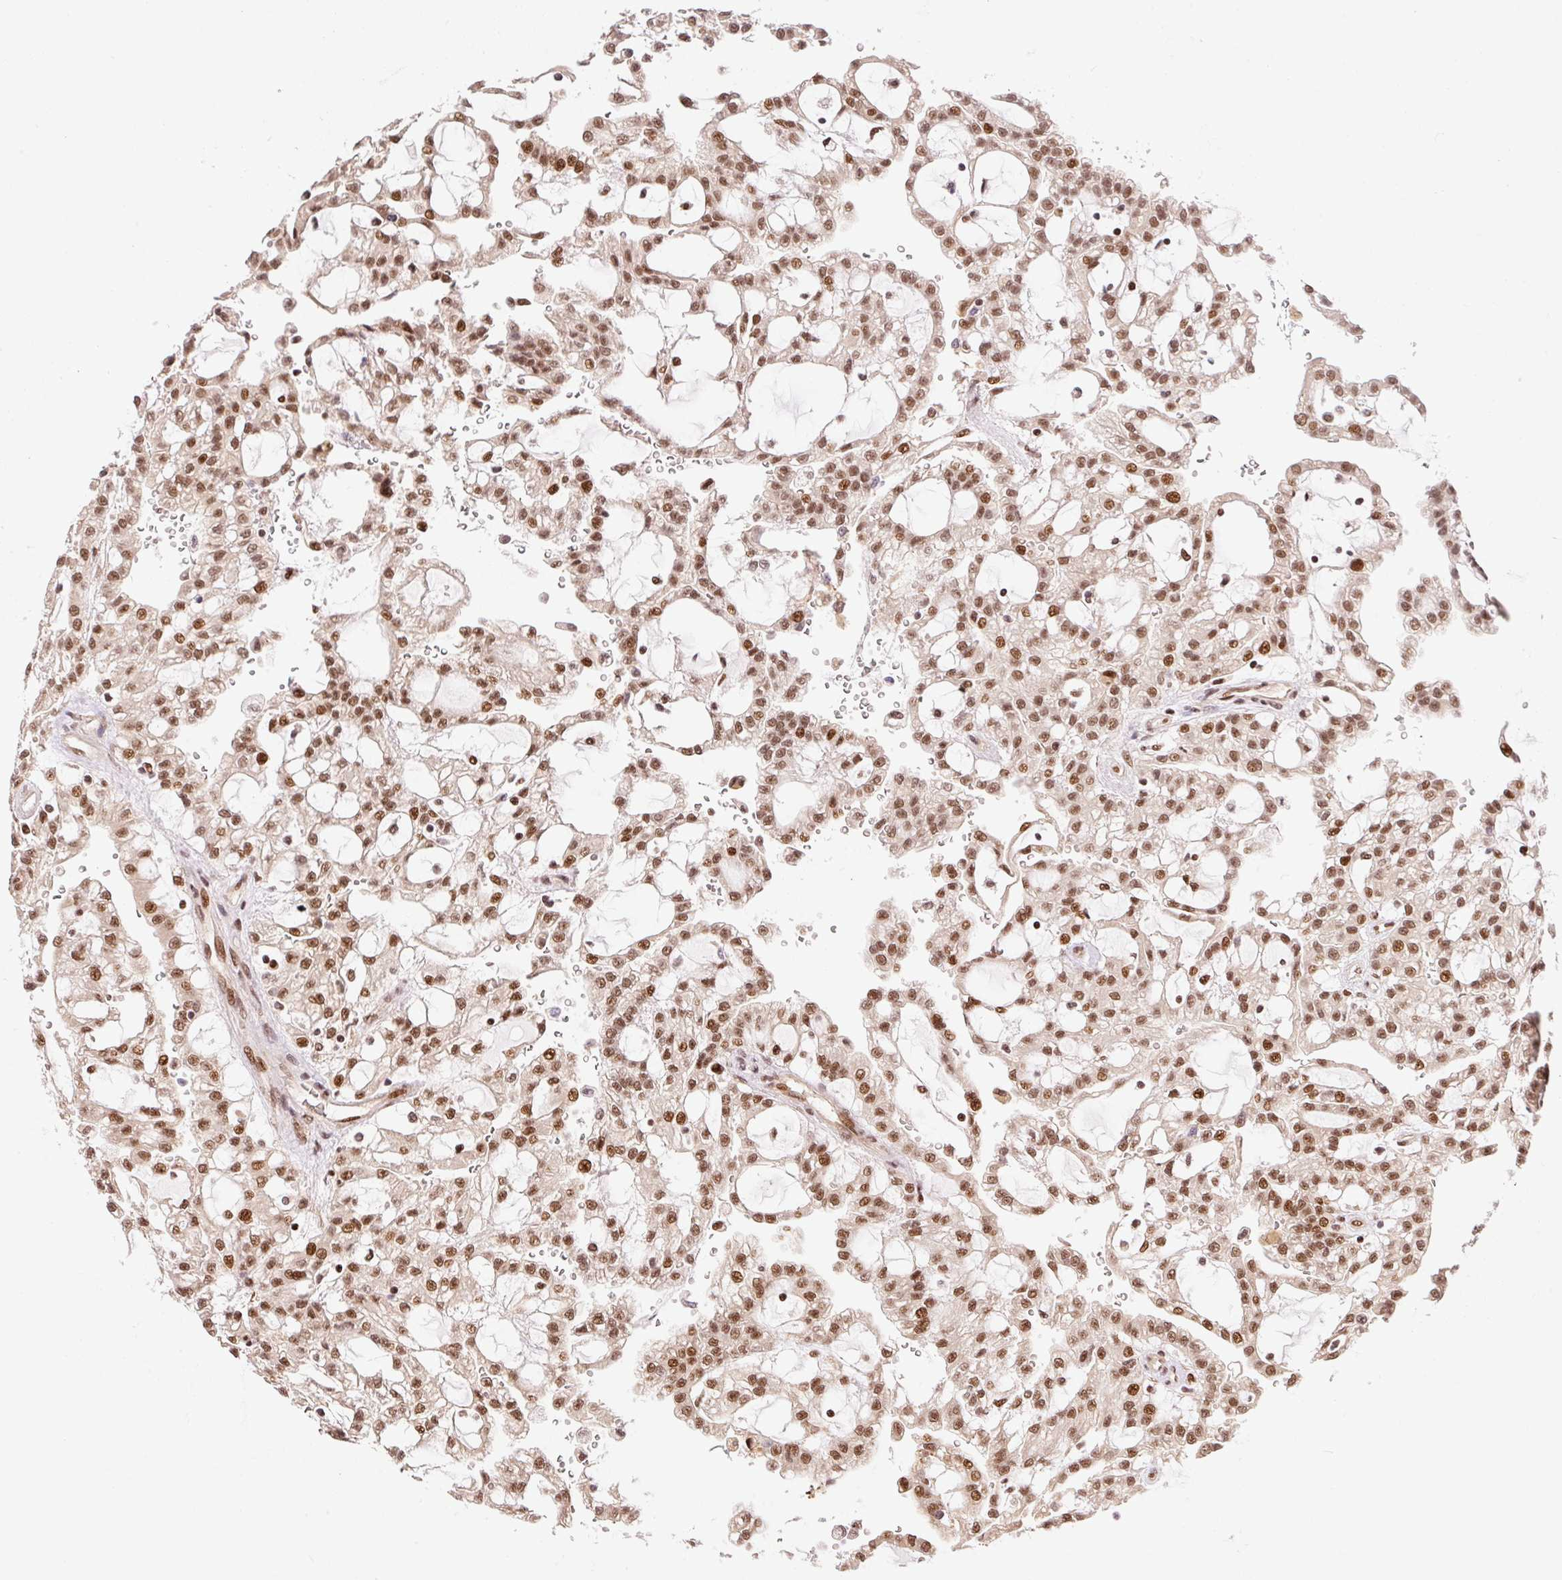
{"staining": {"intensity": "moderate", "quantity": ">75%", "location": "nuclear"}, "tissue": "renal cancer", "cell_type": "Tumor cells", "image_type": "cancer", "snomed": [{"axis": "morphology", "description": "Adenocarcinoma, NOS"}, {"axis": "topography", "description": "Kidney"}], "caption": "There is medium levels of moderate nuclear expression in tumor cells of renal cancer, as demonstrated by immunohistochemical staining (brown color).", "gene": "INTS8", "patient": {"sex": "male", "age": 63}}